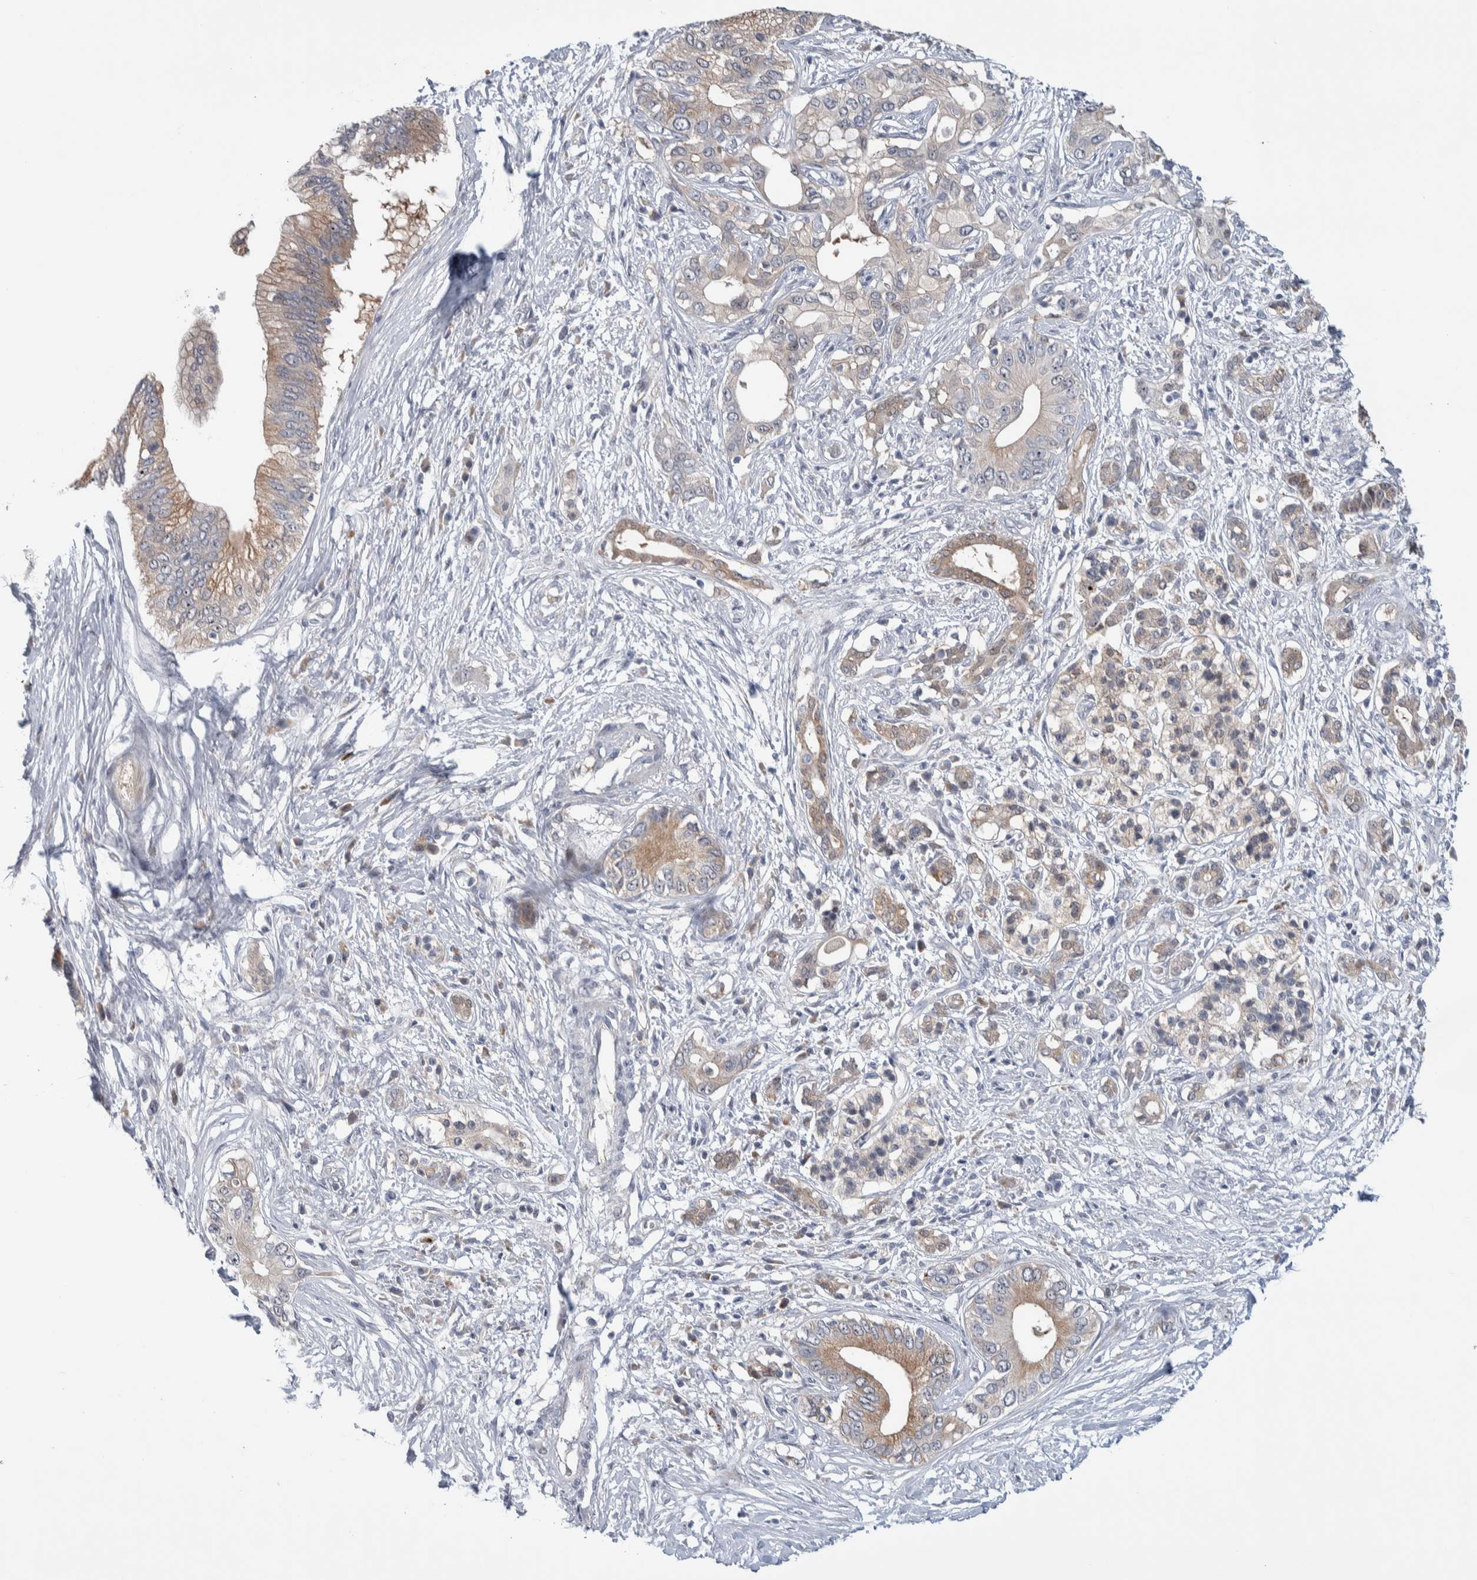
{"staining": {"intensity": "weak", "quantity": ">75%", "location": "cytoplasmic/membranous"}, "tissue": "pancreatic cancer", "cell_type": "Tumor cells", "image_type": "cancer", "snomed": [{"axis": "morphology", "description": "Normal tissue, NOS"}, {"axis": "morphology", "description": "Adenocarcinoma, NOS"}, {"axis": "topography", "description": "Pancreas"}, {"axis": "topography", "description": "Peripheral nerve tissue"}], "caption": "Tumor cells display low levels of weak cytoplasmic/membranous expression in about >75% of cells in human pancreatic cancer. Nuclei are stained in blue.", "gene": "PRRG4", "patient": {"sex": "male", "age": 59}}